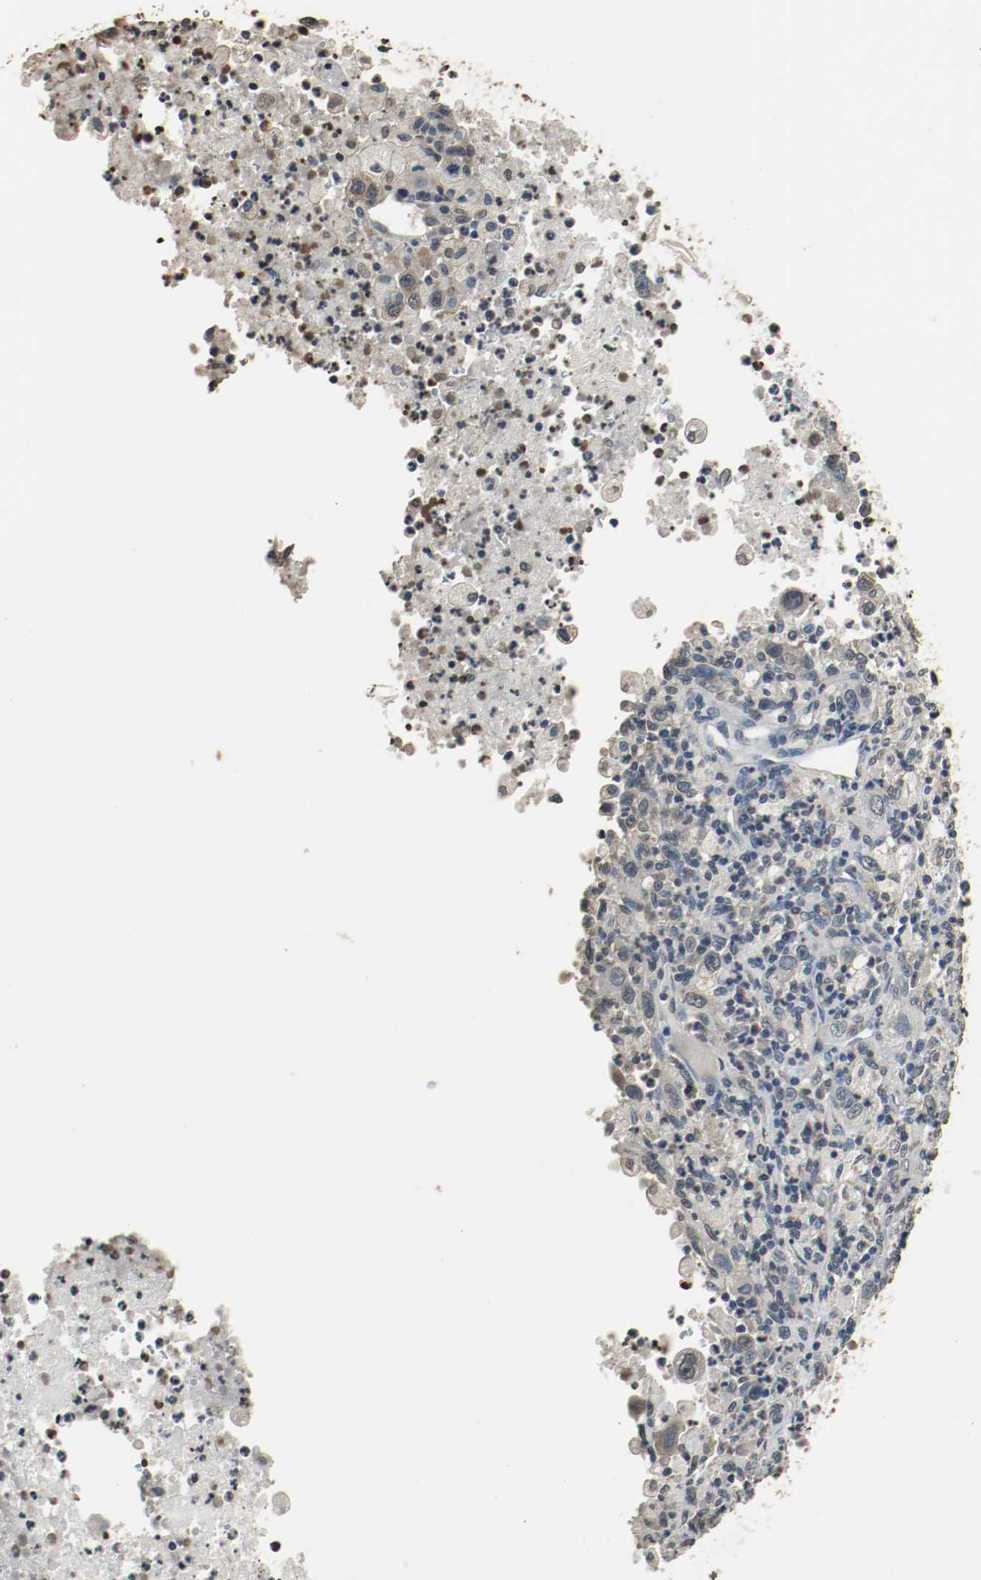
{"staining": {"intensity": "negative", "quantity": "none", "location": "none"}, "tissue": "melanoma", "cell_type": "Tumor cells", "image_type": "cancer", "snomed": [{"axis": "morphology", "description": "Malignant melanoma, Metastatic site"}, {"axis": "topography", "description": "Skin"}], "caption": "The immunohistochemistry photomicrograph has no significant positivity in tumor cells of melanoma tissue.", "gene": "RTN4", "patient": {"sex": "female", "age": 56}}